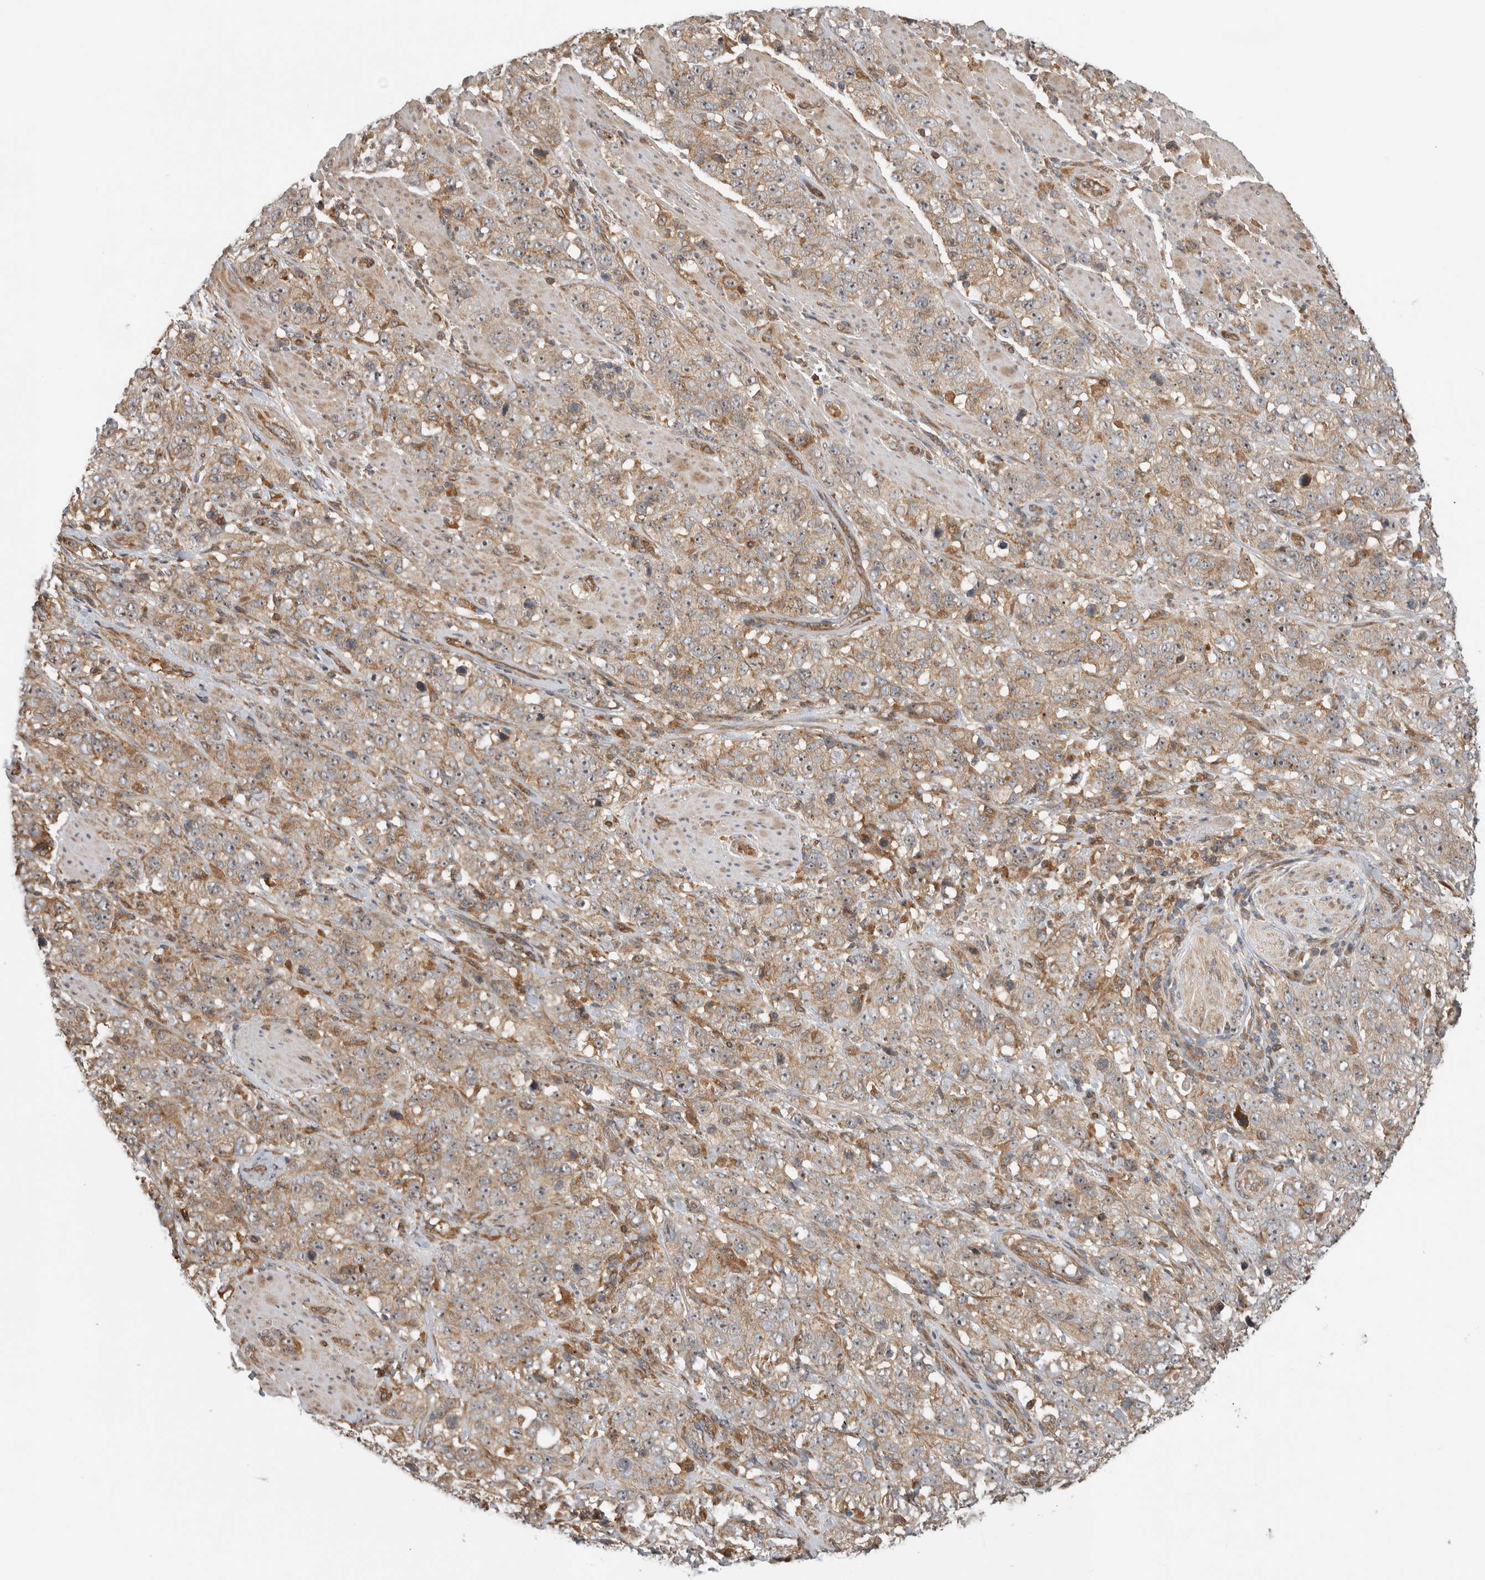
{"staining": {"intensity": "moderate", "quantity": ">75%", "location": "cytoplasmic/membranous,nuclear"}, "tissue": "stomach cancer", "cell_type": "Tumor cells", "image_type": "cancer", "snomed": [{"axis": "morphology", "description": "Adenocarcinoma, NOS"}, {"axis": "topography", "description": "Stomach"}], "caption": "Stomach cancer stained with DAB (3,3'-diaminobenzidine) immunohistochemistry (IHC) reveals medium levels of moderate cytoplasmic/membranous and nuclear staining in about >75% of tumor cells.", "gene": "WASF2", "patient": {"sex": "male", "age": 48}}